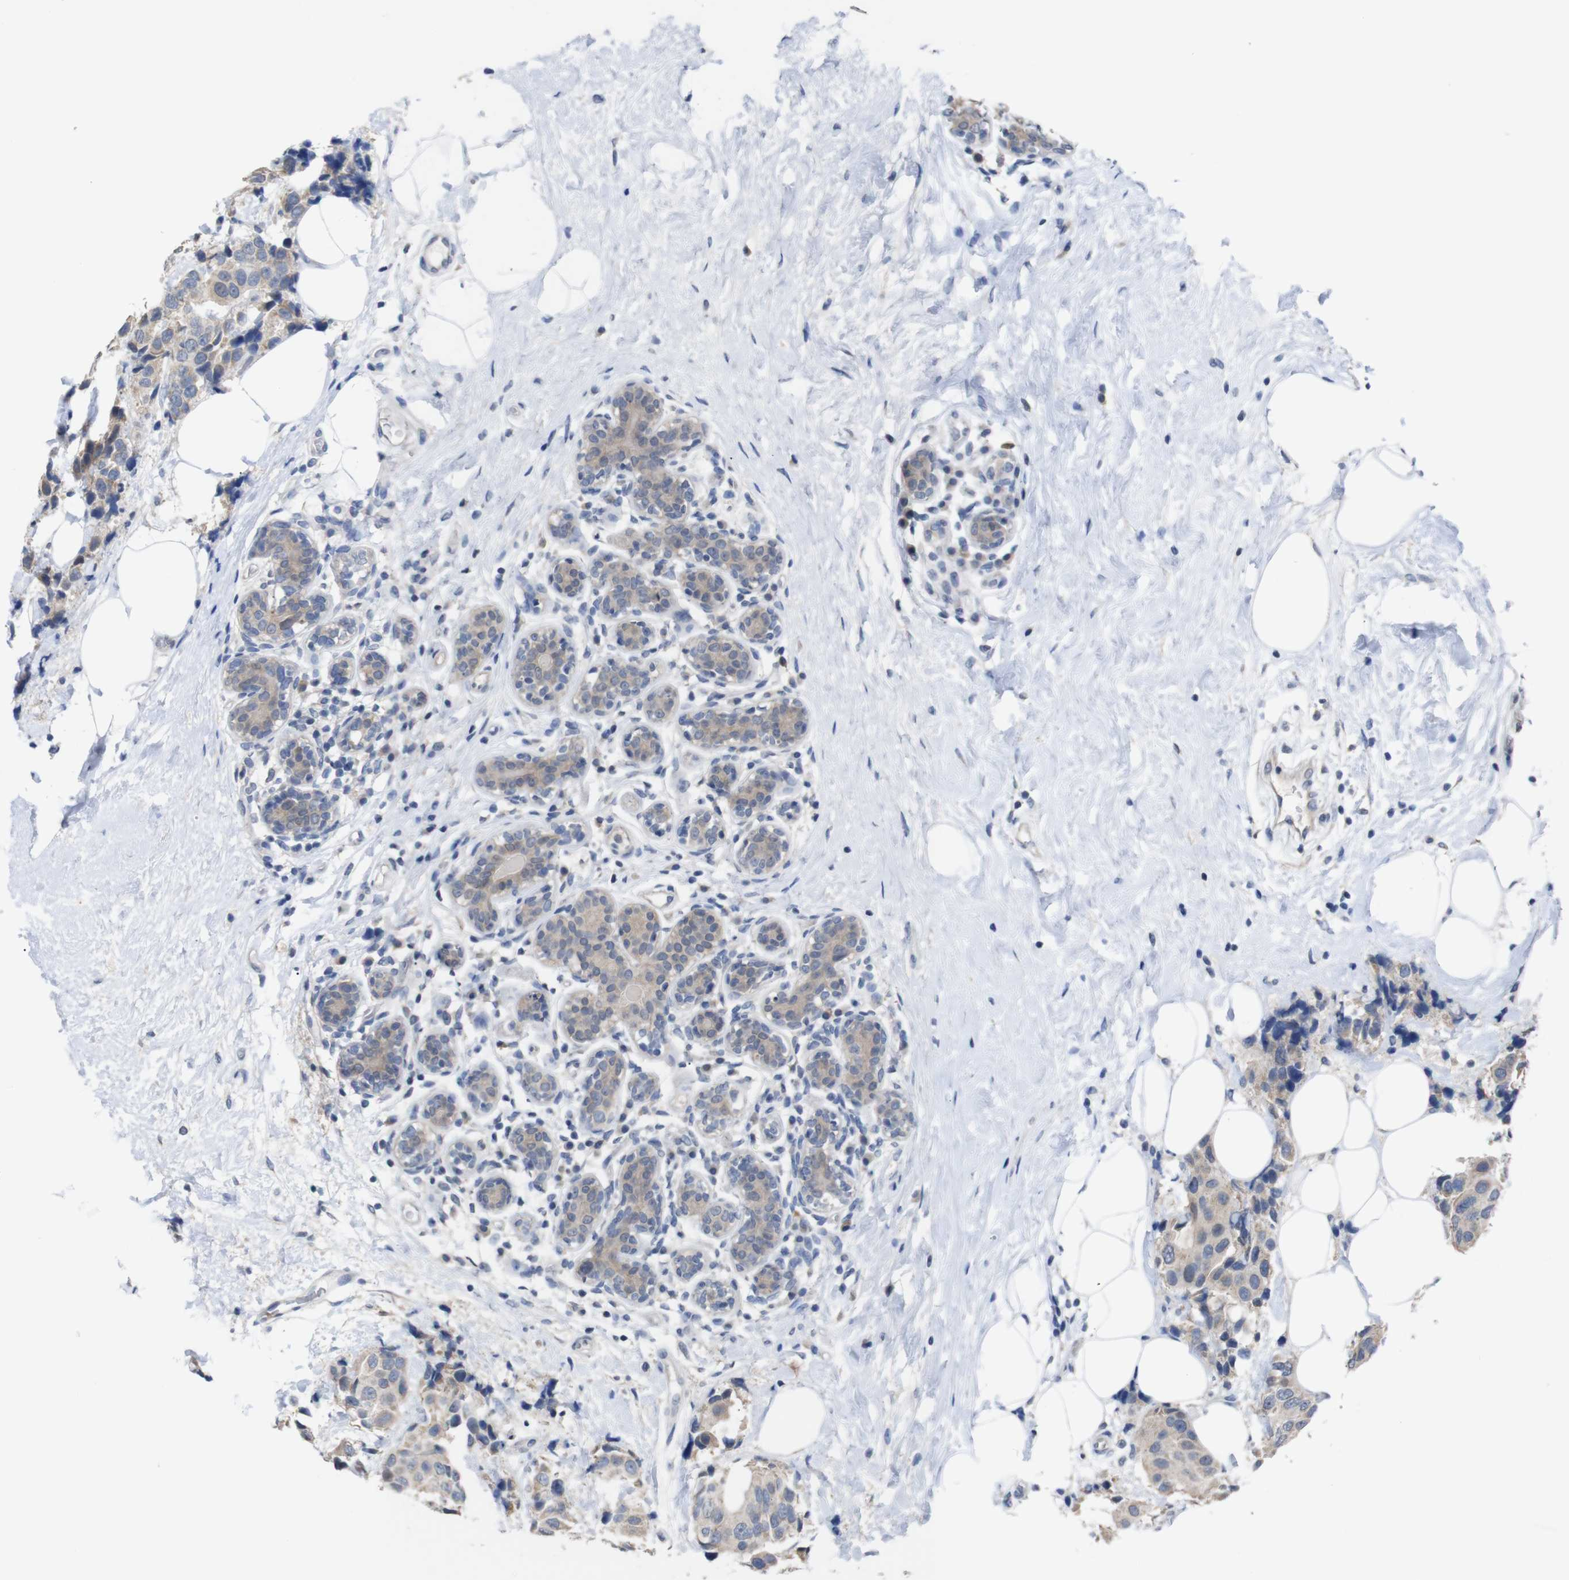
{"staining": {"intensity": "weak", "quantity": ">75%", "location": "cytoplasmic/membranous"}, "tissue": "breast cancer", "cell_type": "Tumor cells", "image_type": "cancer", "snomed": [{"axis": "morphology", "description": "Normal tissue, NOS"}, {"axis": "morphology", "description": "Duct carcinoma"}, {"axis": "topography", "description": "Breast"}], "caption": "Breast cancer stained with a protein marker exhibits weak staining in tumor cells.", "gene": "HNF1A", "patient": {"sex": "female", "age": 39}}